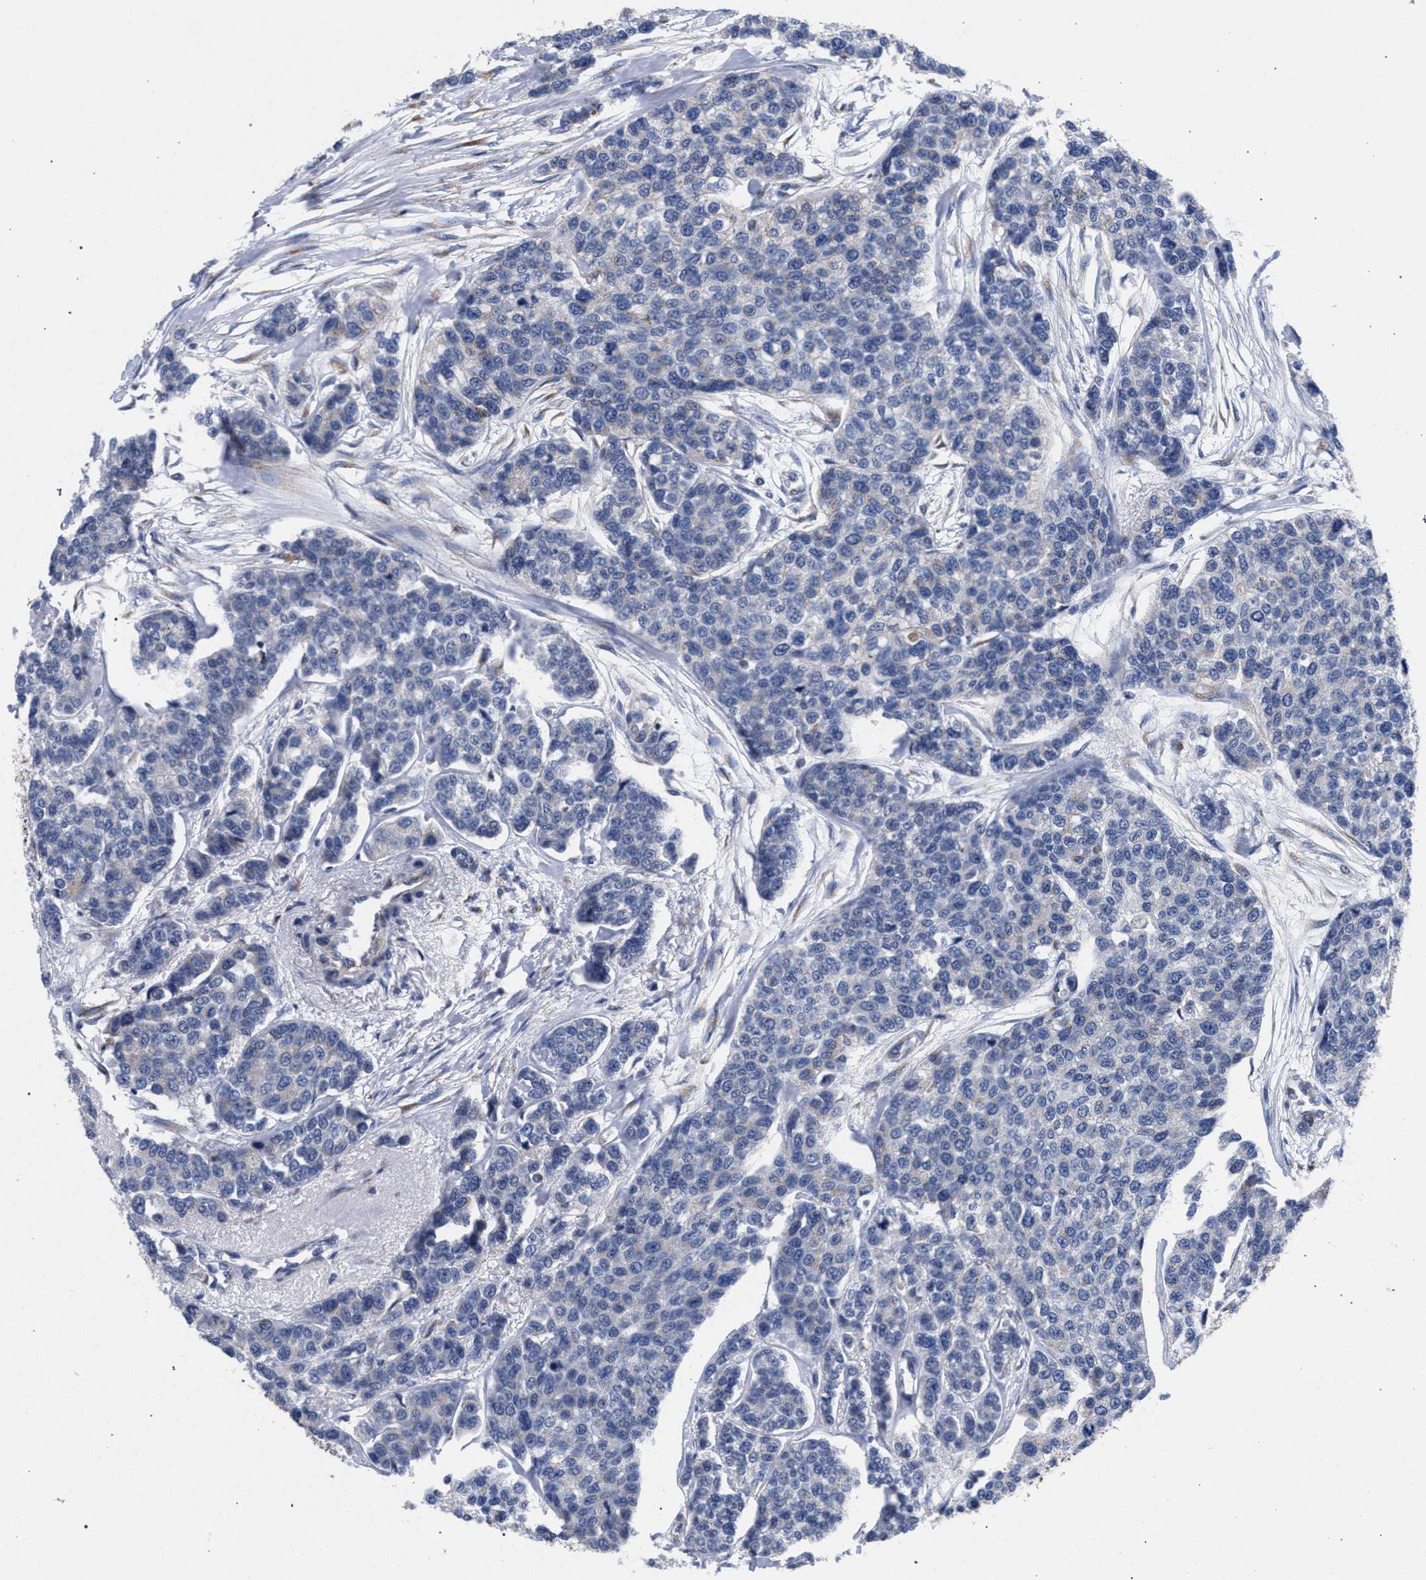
{"staining": {"intensity": "negative", "quantity": "none", "location": "none"}, "tissue": "breast cancer", "cell_type": "Tumor cells", "image_type": "cancer", "snomed": [{"axis": "morphology", "description": "Duct carcinoma"}, {"axis": "topography", "description": "Breast"}], "caption": "Breast invasive ductal carcinoma was stained to show a protein in brown. There is no significant staining in tumor cells.", "gene": "GOLGA2", "patient": {"sex": "female", "age": 51}}